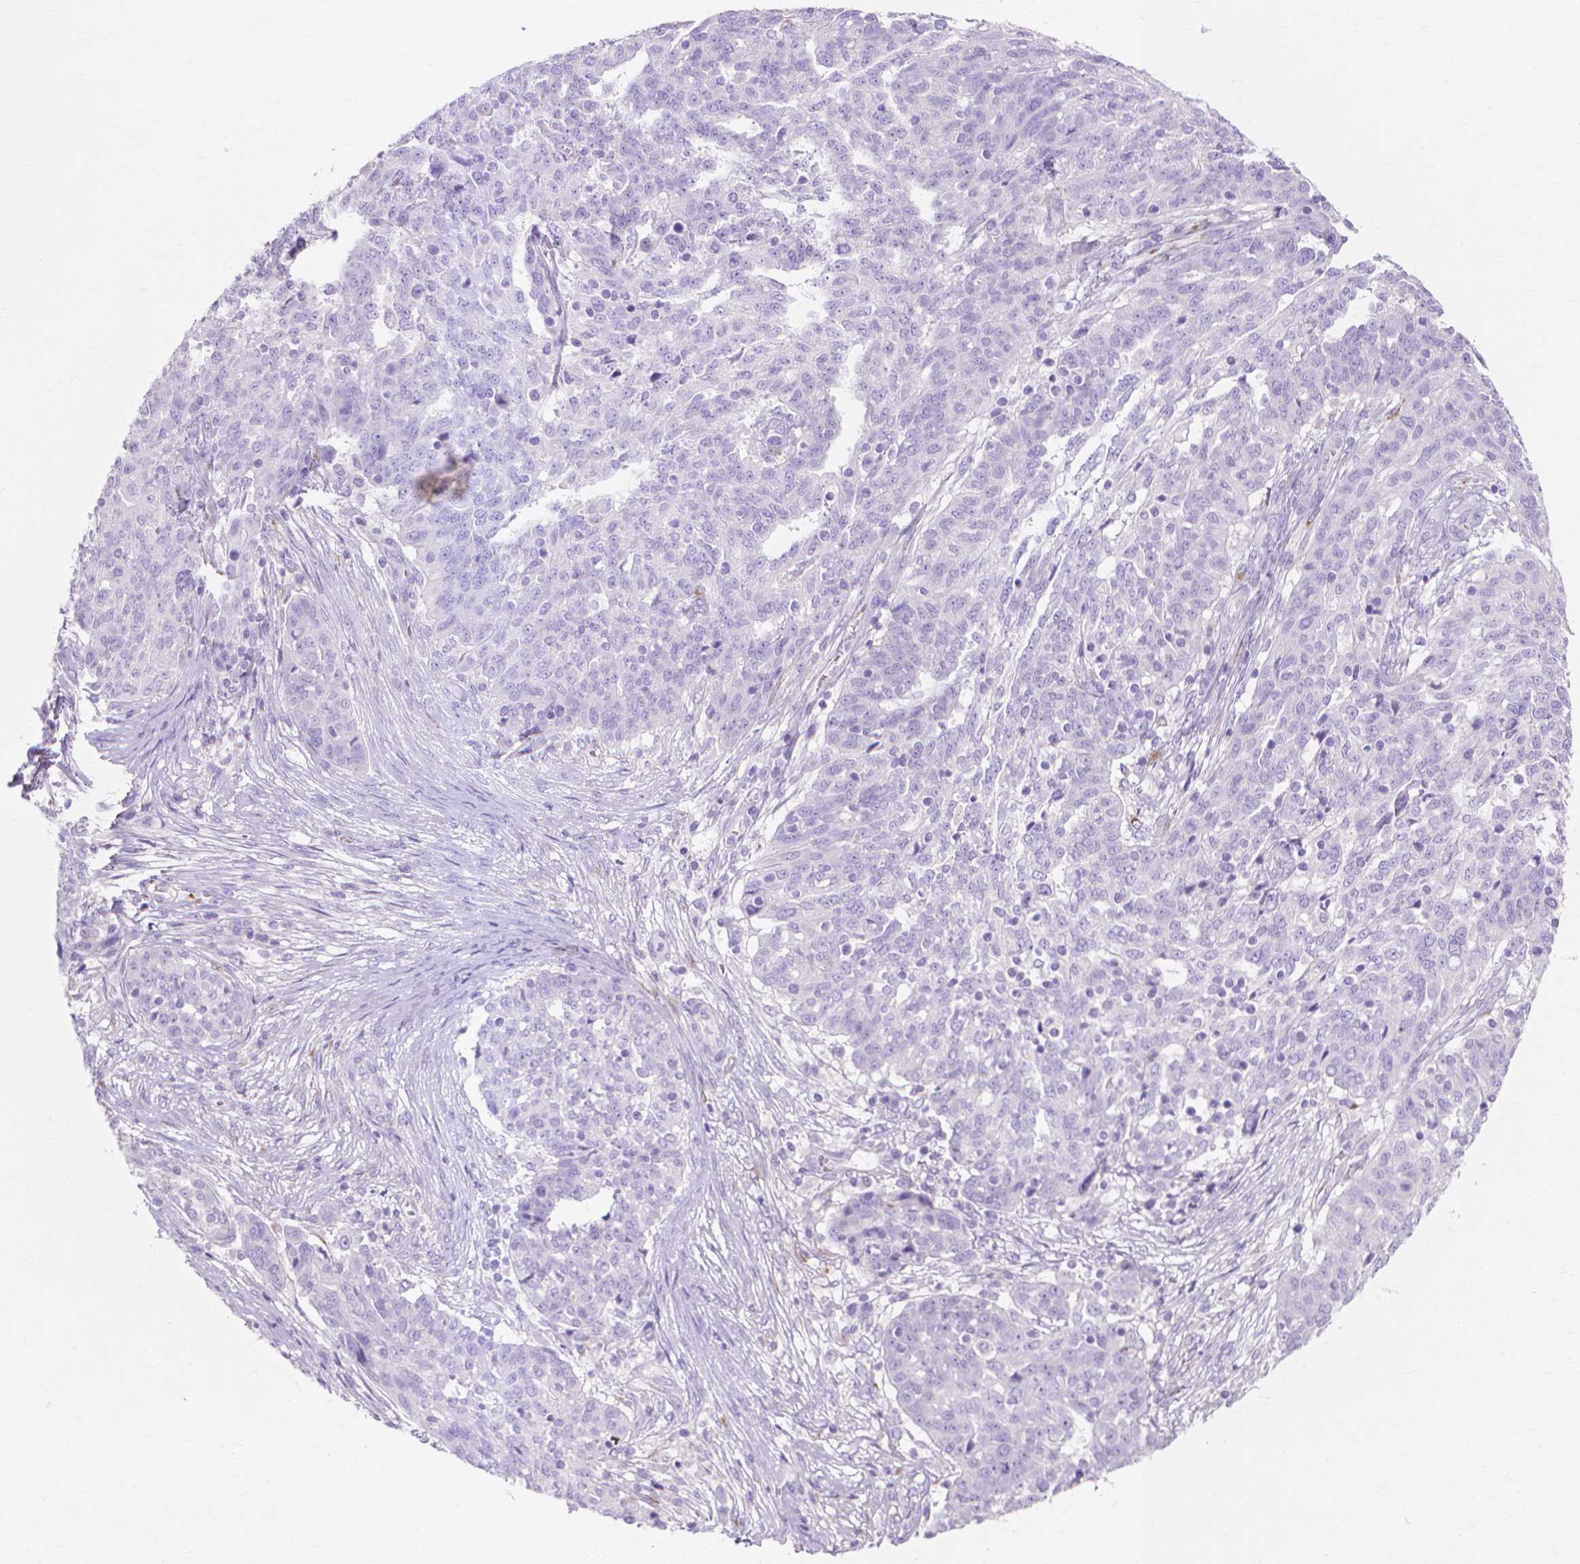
{"staining": {"intensity": "negative", "quantity": "none", "location": "none"}, "tissue": "ovarian cancer", "cell_type": "Tumor cells", "image_type": "cancer", "snomed": [{"axis": "morphology", "description": "Cystadenocarcinoma, serous, NOS"}, {"axis": "topography", "description": "Ovary"}], "caption": "An image of human ovarian cancer (serous cystadenocarcinoma) is negative for staining in tumor cells.", "gene": "MMP11", "patient": {"sex": "female", "age": 67}}